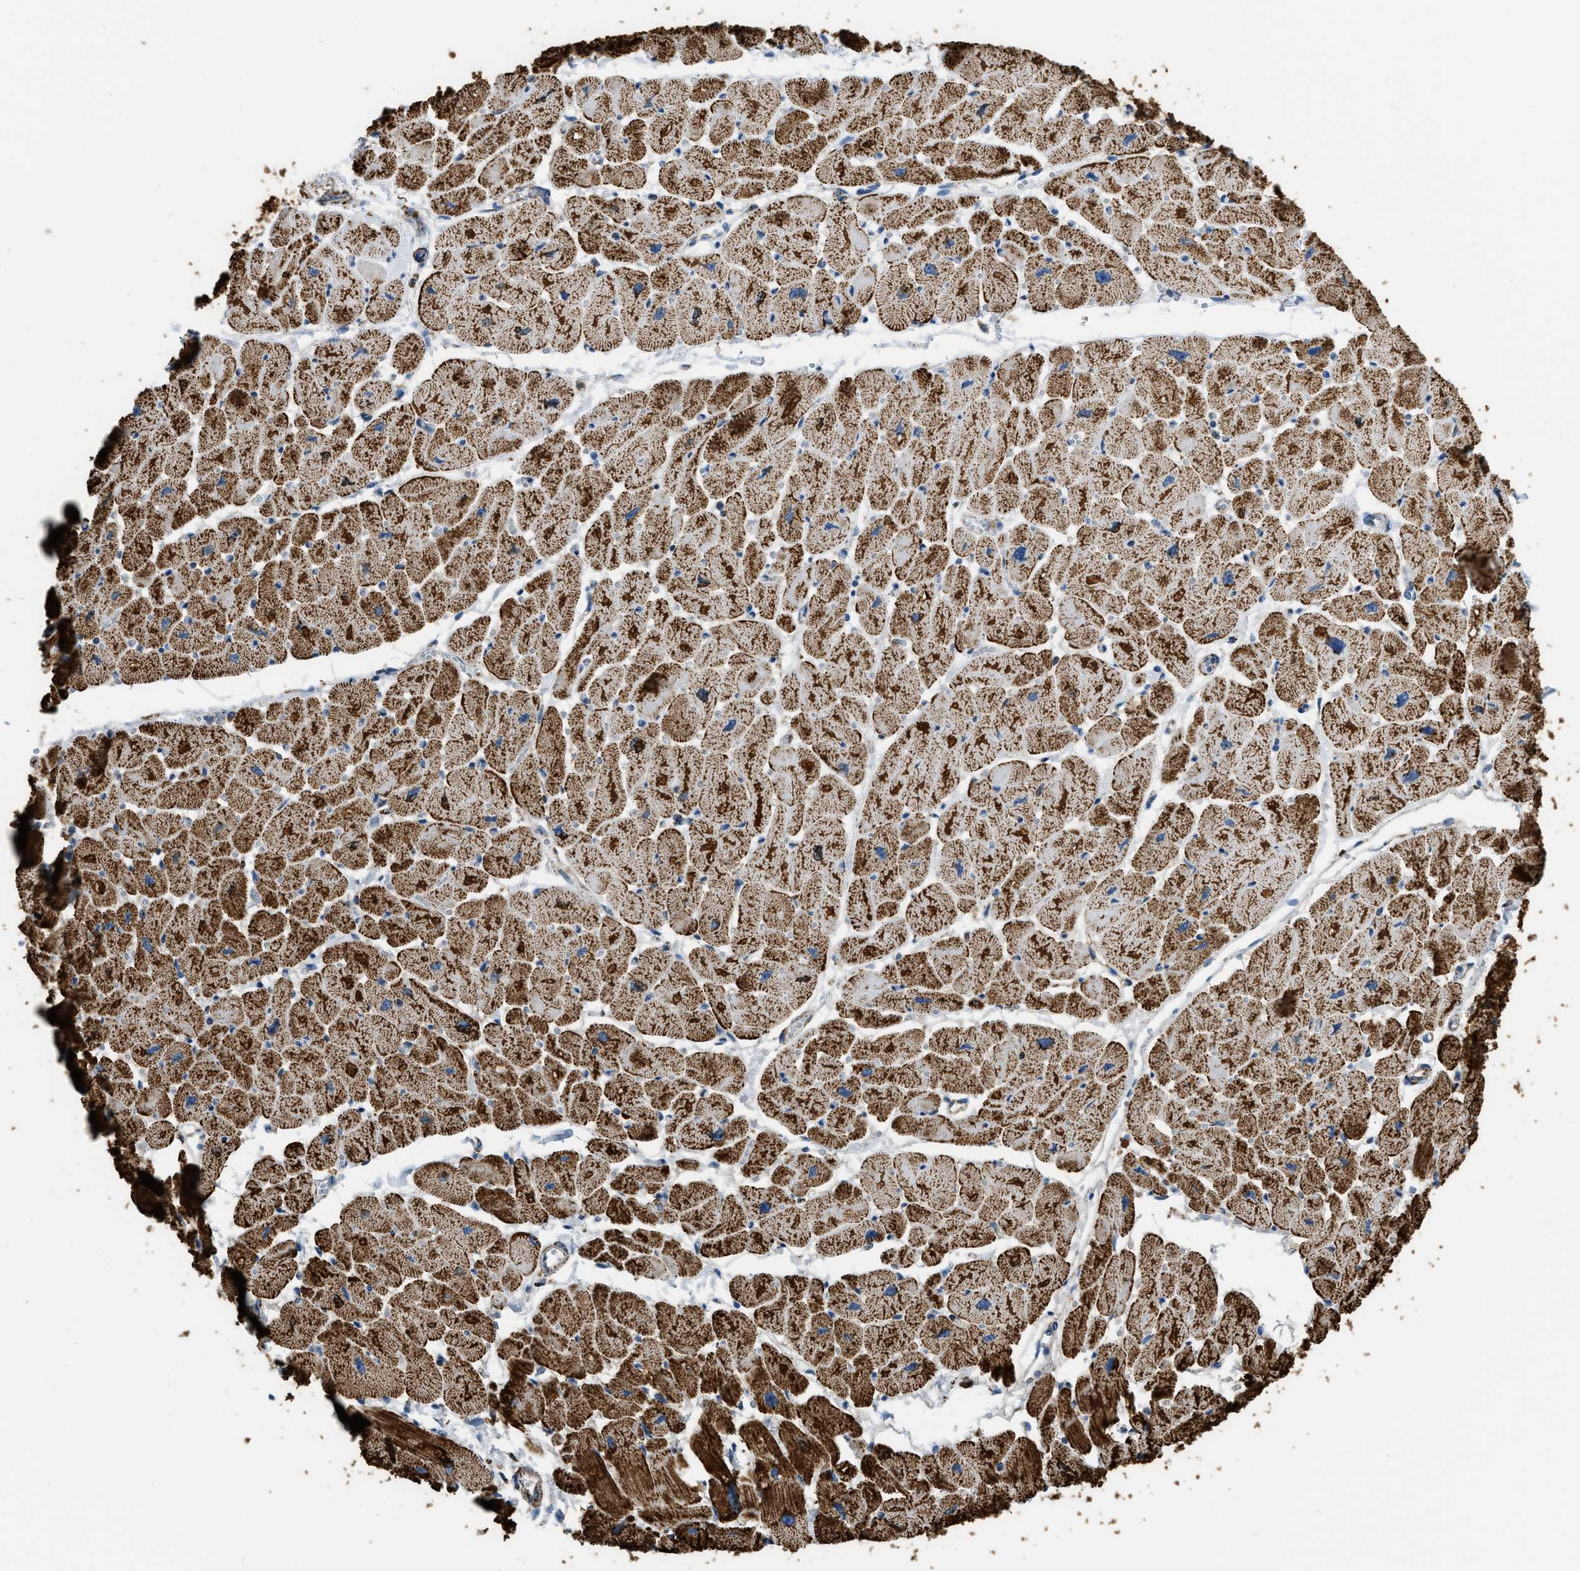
{"staining": {"intensity": "strong", "quantity": ">75%", "location": "cytoplasmic/membranous"}, "tissue": "heart muscle", "cell_type": "Cardiomyocytes", "image_type": "normal", "snomed": [{"axis": "morphology", "description": "Normal tissue, NOS"}, {"axis": "topography", "description": "Heart"}], "caption": "IHC of normal heart muscle exhibits high levels of strong cytoplasmic/membranous staining in about >75% of cardiomyocytes.", "gene": "ETFB", "patient": {"sex": "female", "age": 54}}